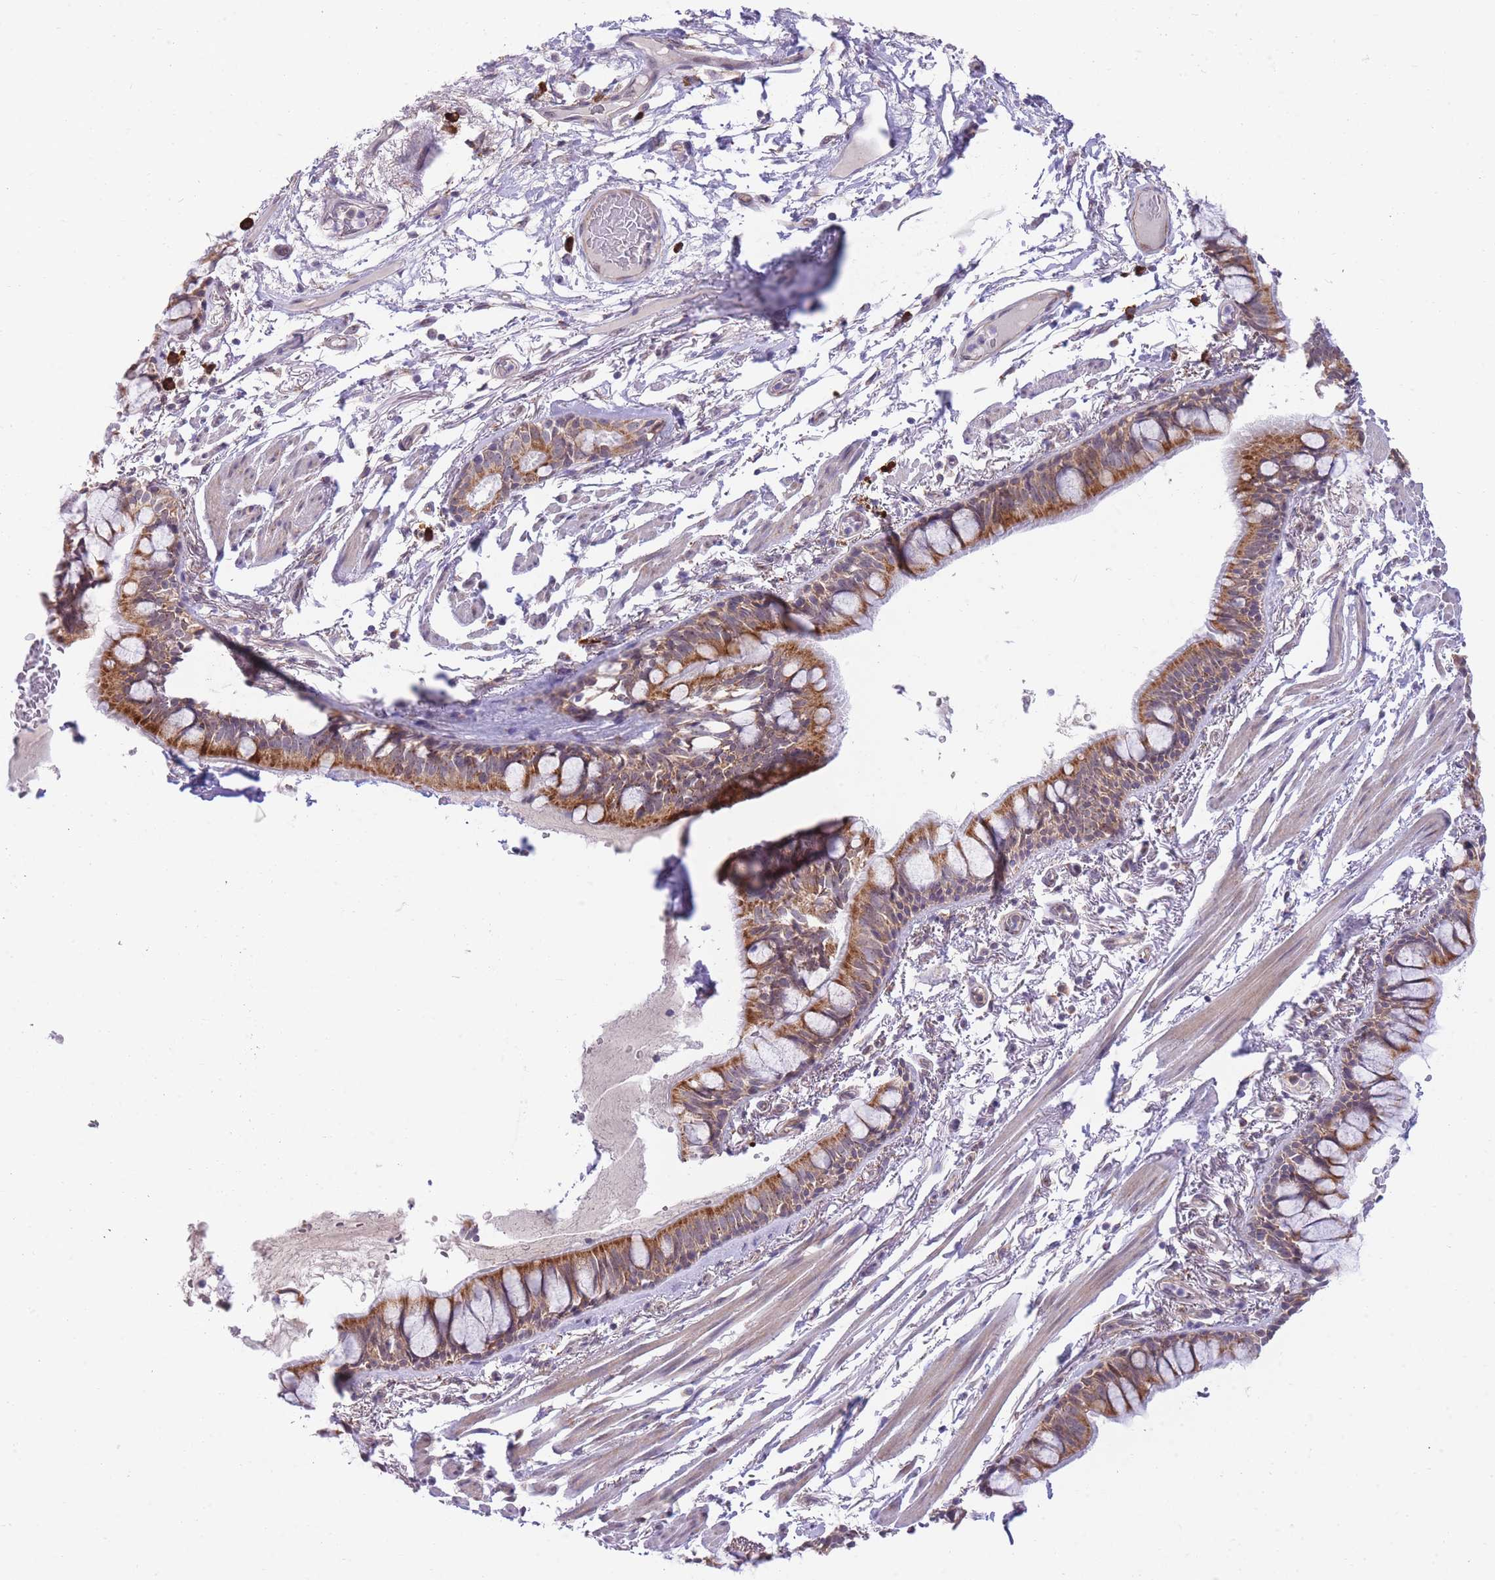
{"staining": {"intensity": "moderate", "quantity": ">75%", "location": "cytoplasmic/membranous"}, "tissue": "bronchus", "cell_type": "Respiratory epithelial cells", "image_type": "normal", "snomed": [{"axis": "morphology", "description": "Normal tissue, NOS"}, {"axis": "topography", "description": "Bronchus"}], "caption": "Protein expression analysis of benign bronchus displays moderate cytoplasmic/membranous expression in about >75% of respiratory epithelial cells.", "gene": "EXOSC8", "patient": {"sex": "male", "age": 70}}